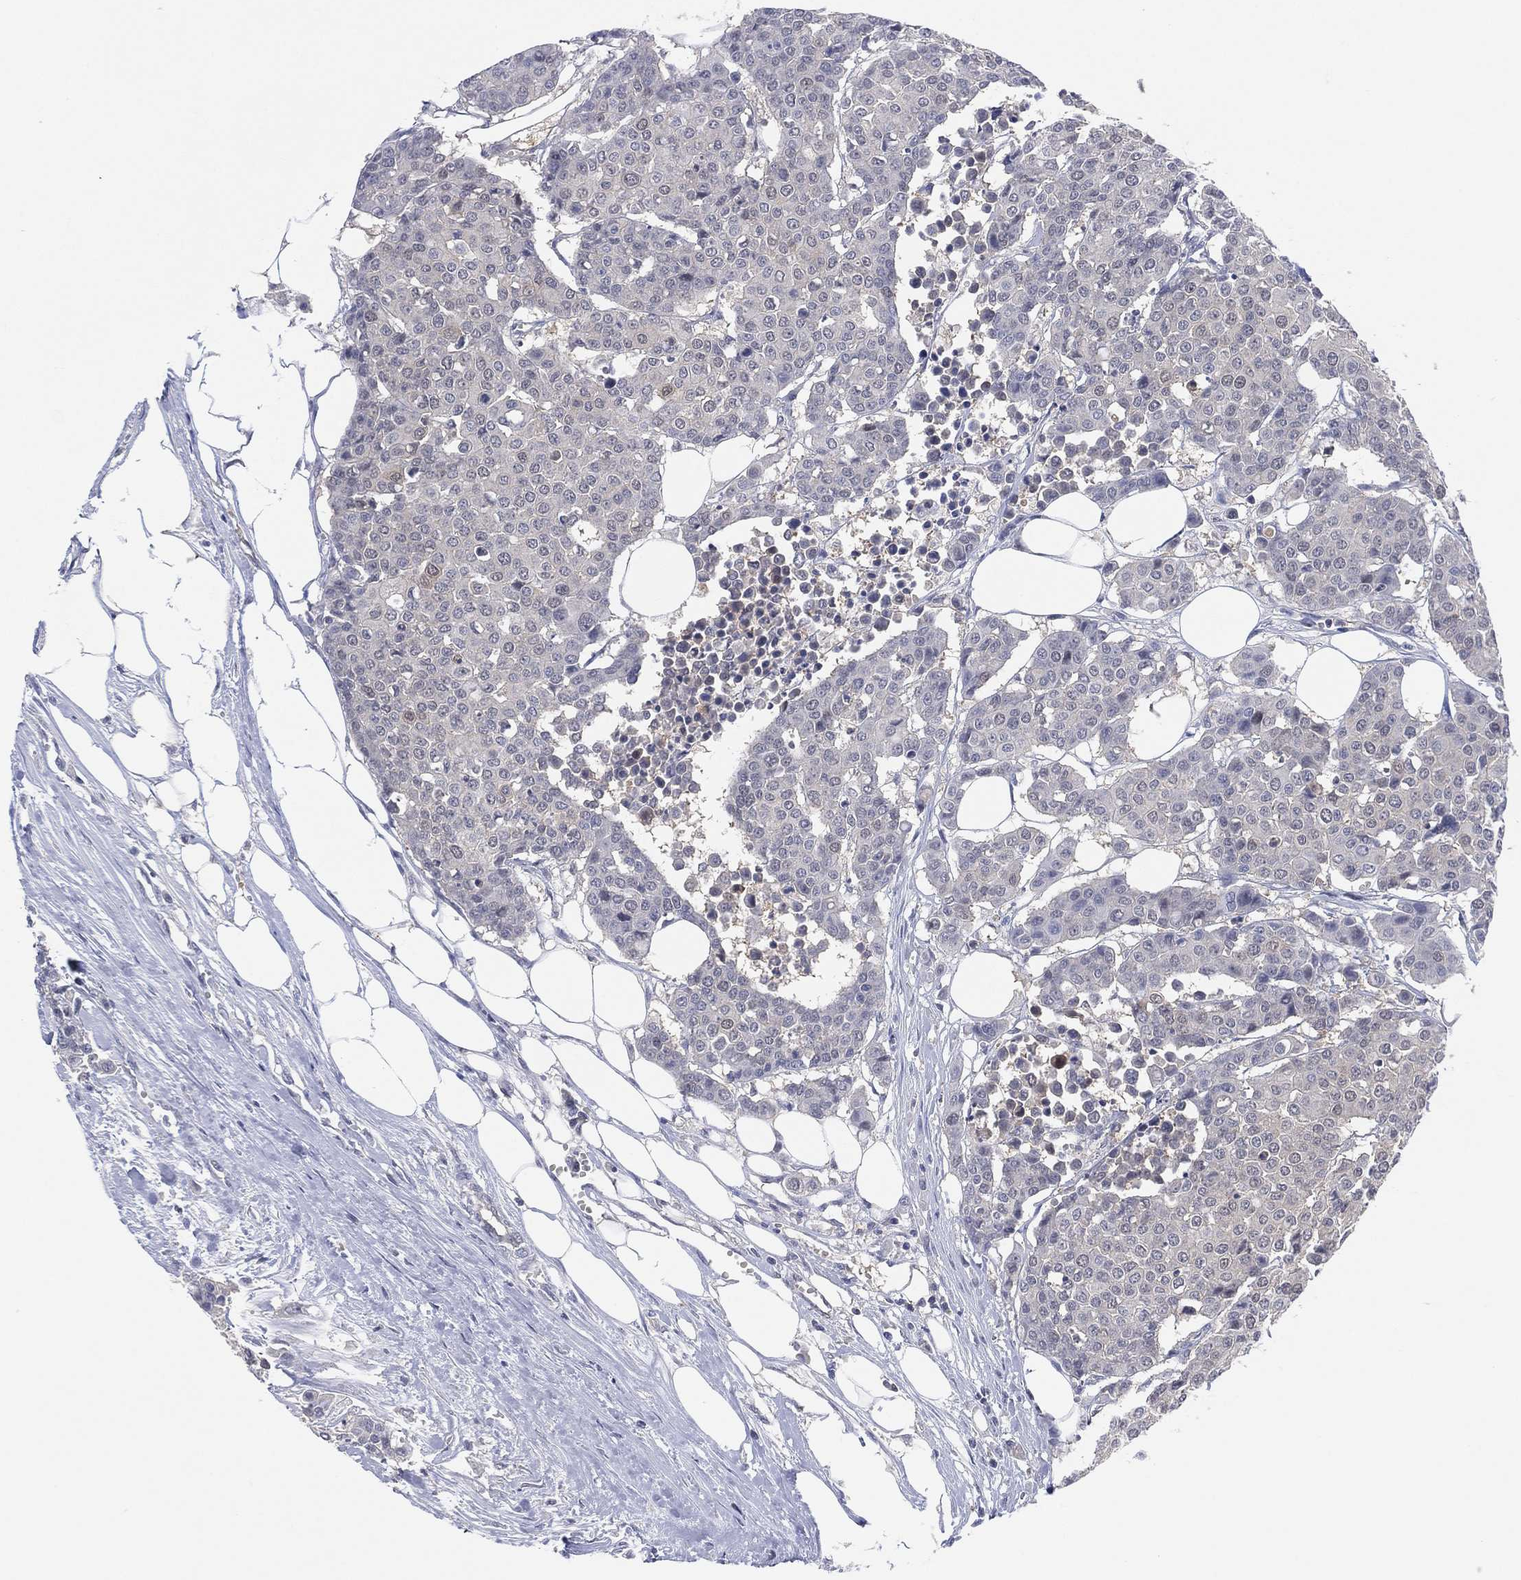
{"staining": {"intensity": "negative", "quantity": "none", "location": "none"}, "tissue": "carcinoid", "cell_type": "Tumor cells", "image_type": "cancer", "snomed": [{"axis": "morphology", "description": "Carcinoid, malignant, NOS"}, {"axis": "topography", "description": "Colon"}], "caption": "Tumor cells show no significant protein expression in carcinoid (malignant).", "gene": "DDAH1", "patient": {"sex": "male", "age": 81}}